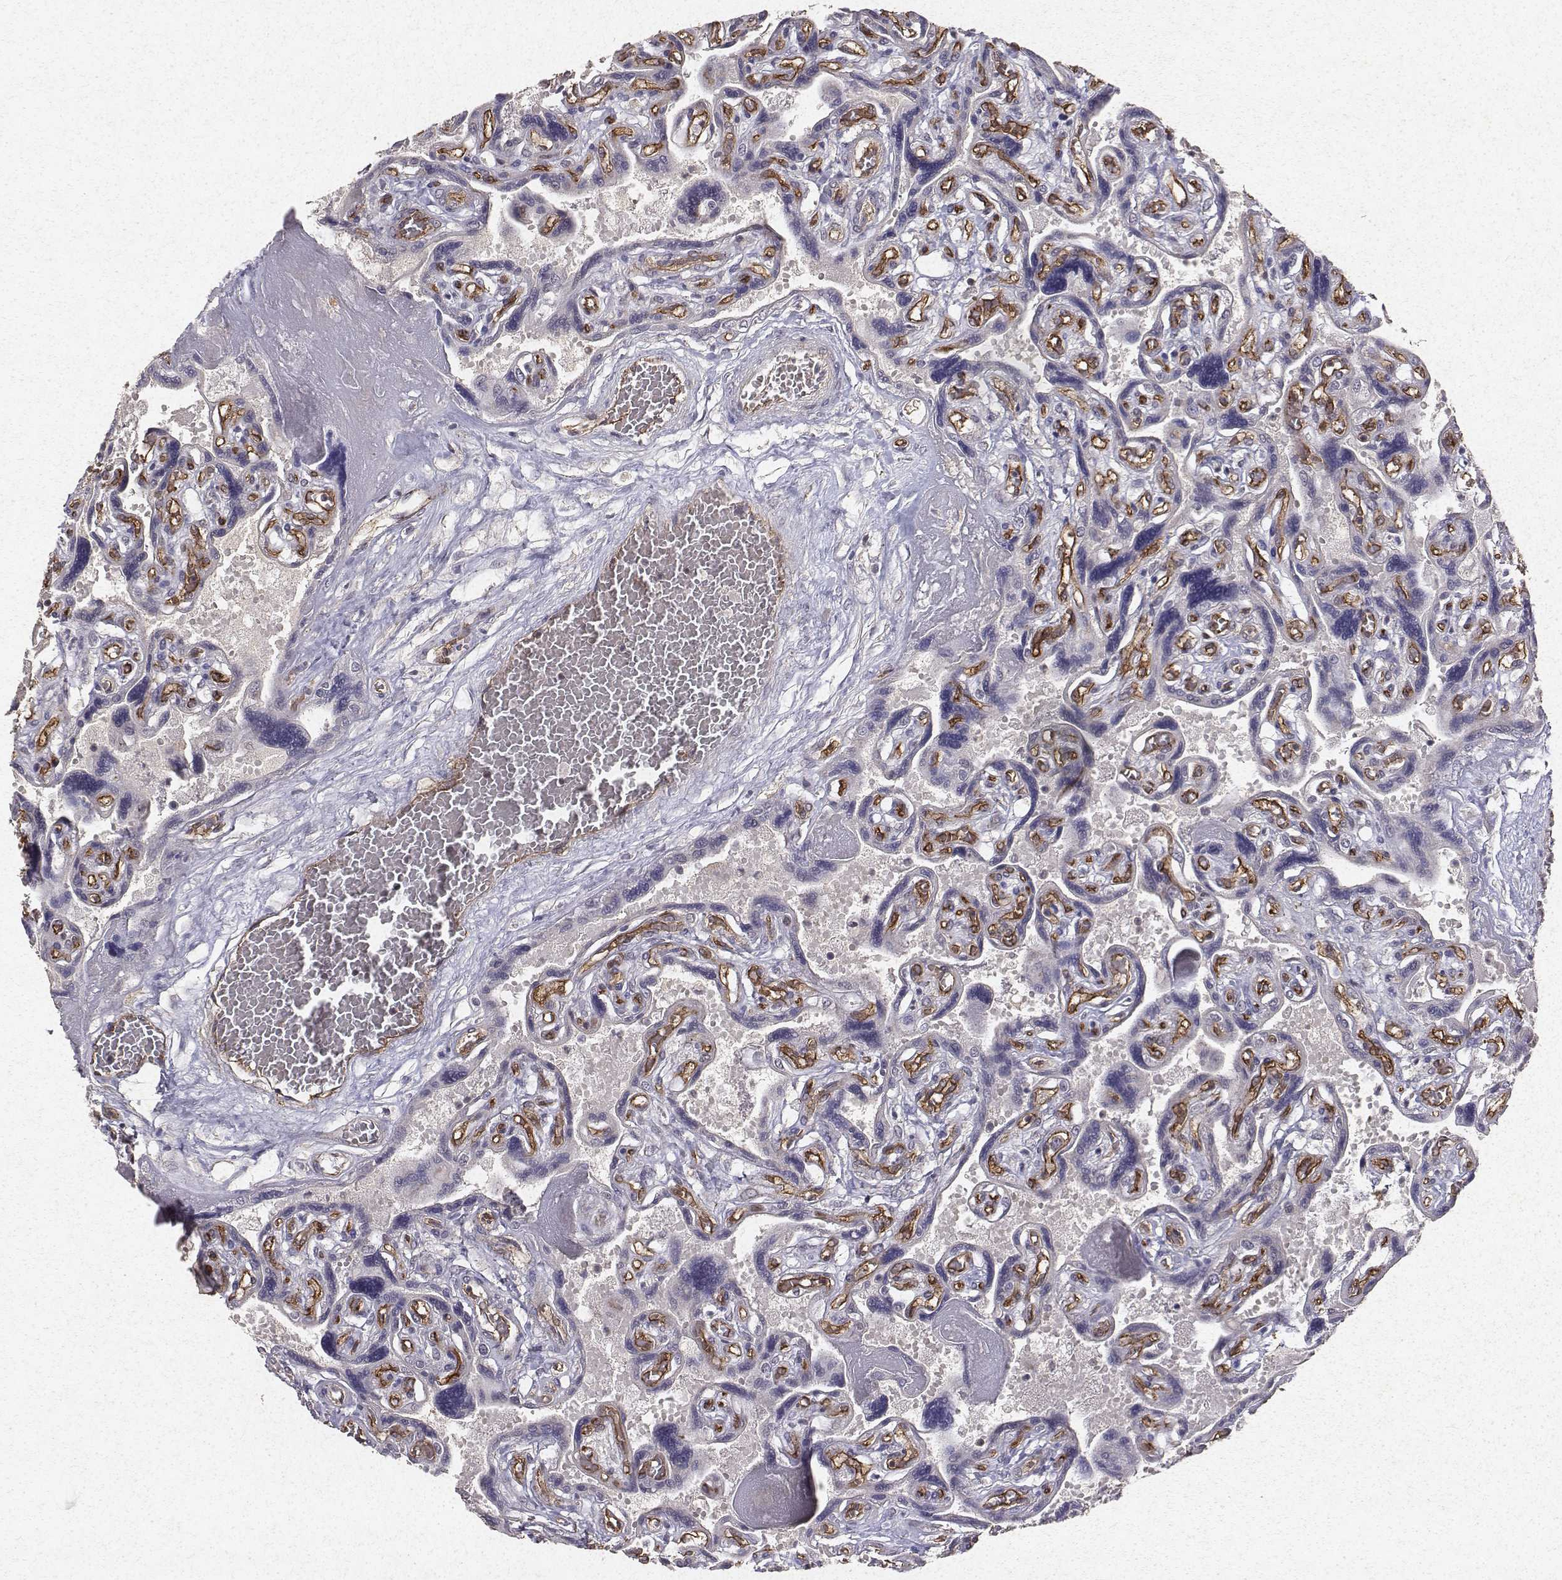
{"staining": {"intensity": "negative", "quantity": "none", "location": "none"}, "tissue": "placenta", "cell_type": "Decidual cells", "image_type": "normal", "snomed": [{"axis": "morphology", "description": "Normal tissue, NOS"}, {"axis": "topography", "description": "Placenta"}], "caption": "DAB (3,3'-diaminobenzidine) immunohistochemical staining of normal human placenta shows no significant positivity in decidual cells. (IHC, brightfield microscopy, high magnification).", "gene": "PTPRG", "patient": {"sex": "female", "age": 32}}